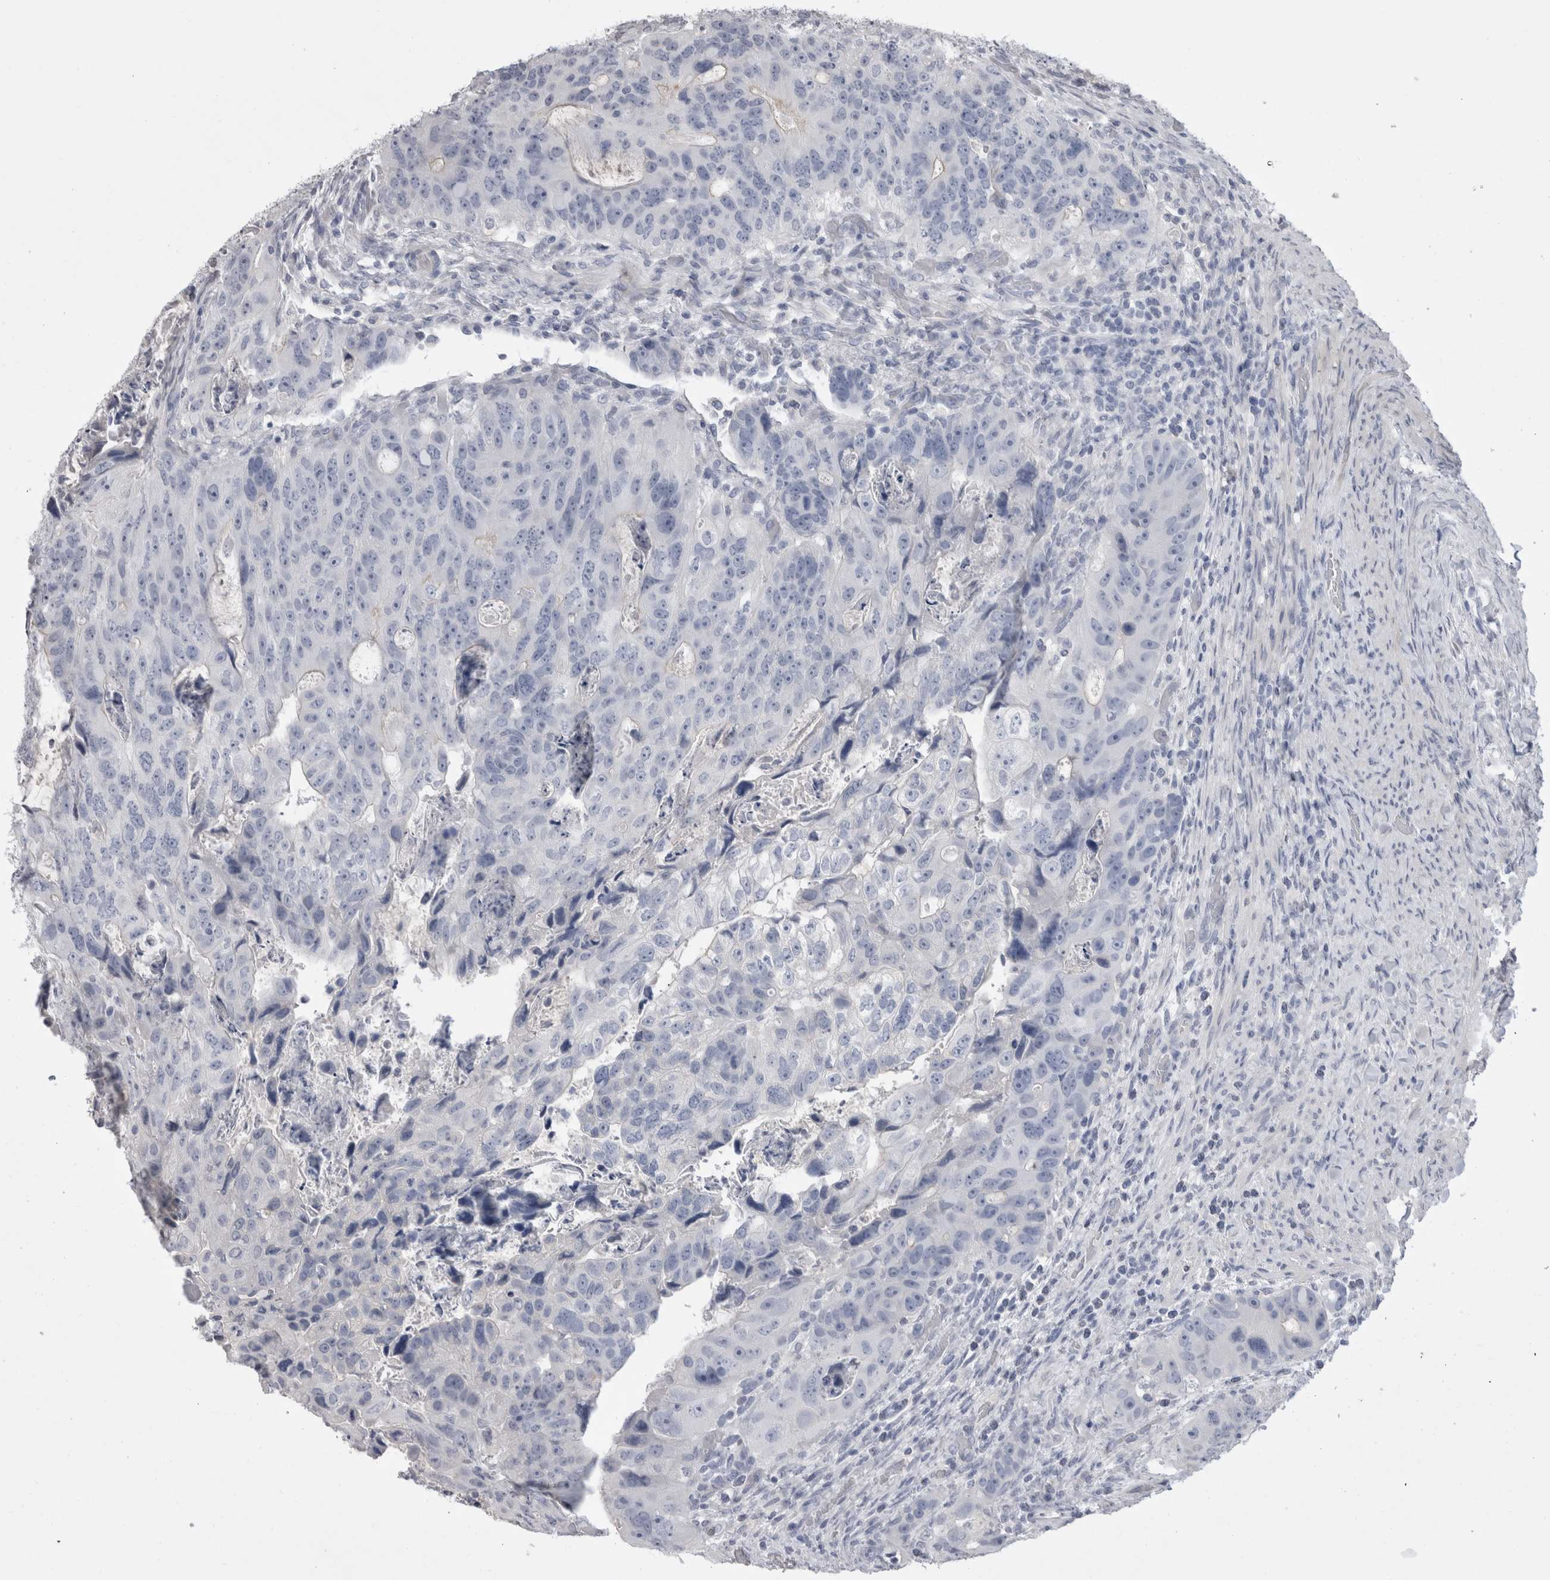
{"staining": {"intensity": "negative", "quantity": "none", "location": "none"}, "tissue": "colorectal cancer", "cell_type": "Tumor cells", "image_type": "cancer", "snomed": [{"axis": "morphology", "description": "Adenocarcinoma, NOS"}, {"axis": "topography", "description": "Rectum"}], "caption": "An image of human colorectal cancer (adenocarcinoma) is negative for staining in tumor cells. (DAB (3,3'-diaminobenzidine) immunohistochemistry with hematoxylin counter stain).", "gene": "ADAM2", "patient": {"sex": "male", "age": 59}}